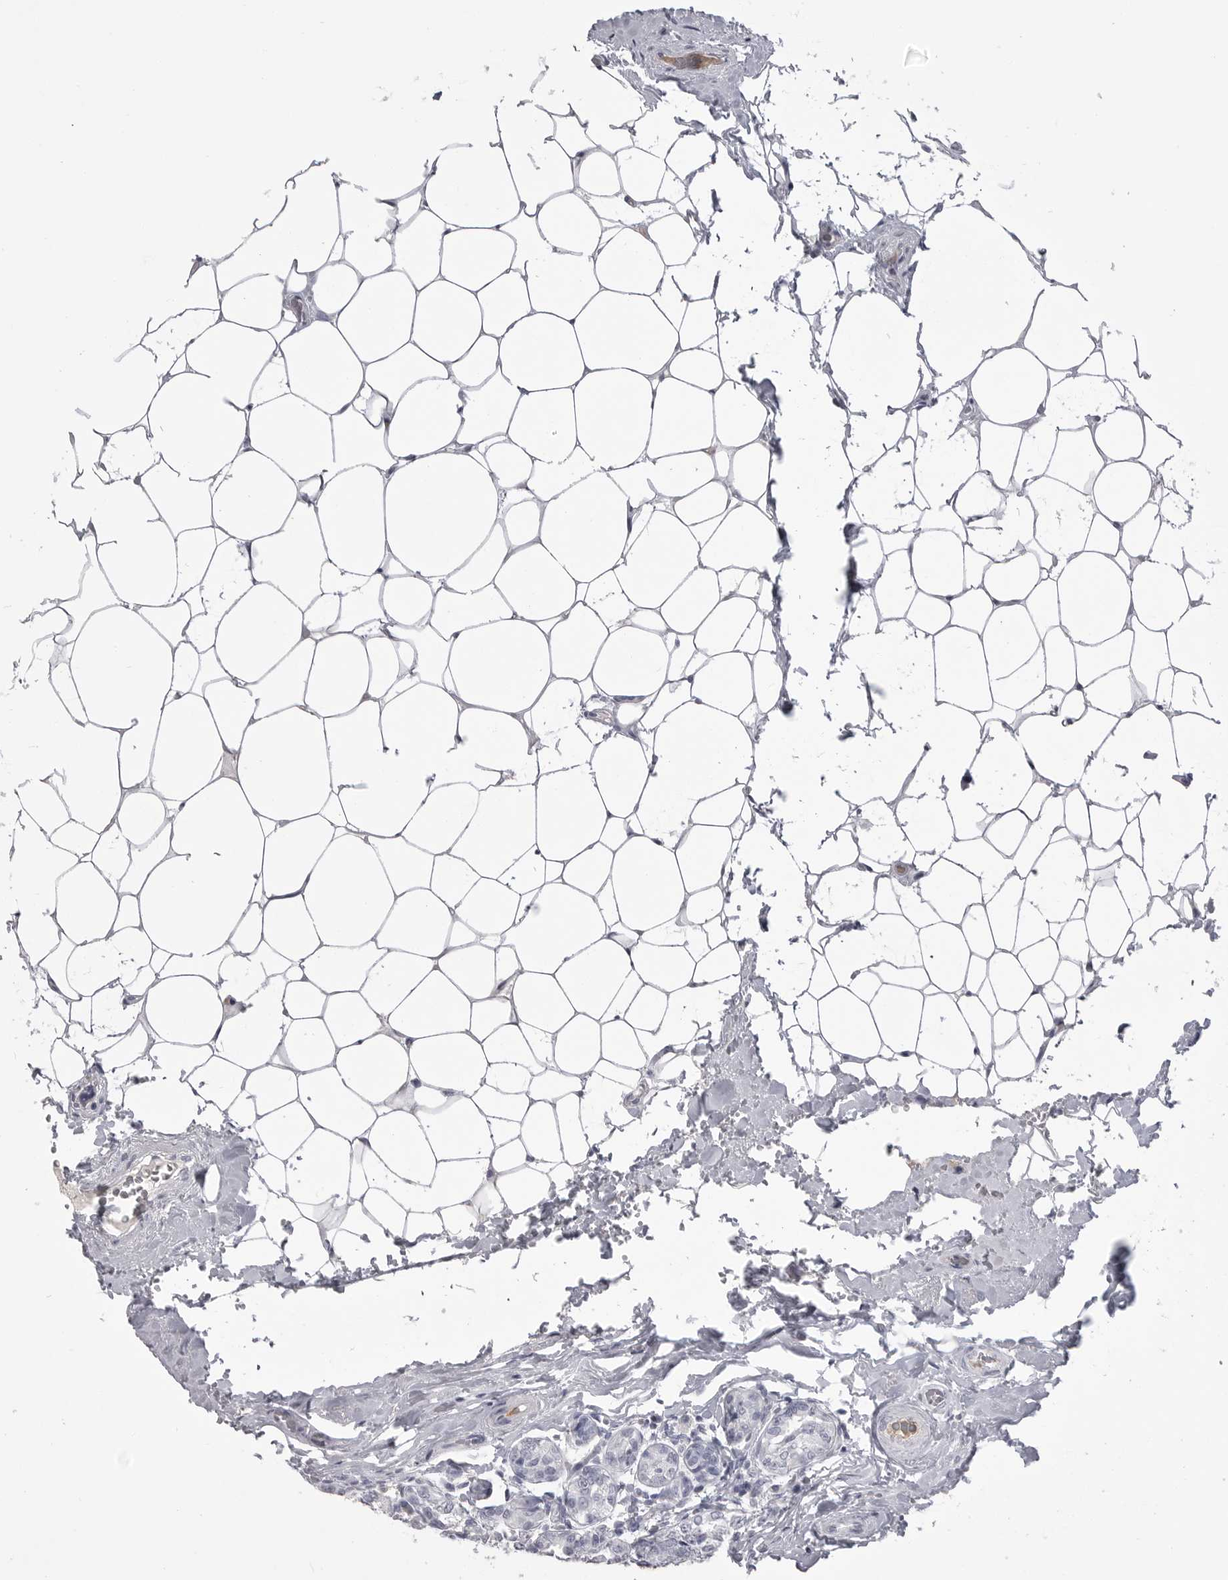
{"staining": {"intensity": "negative", "quantity": "none", "location": "none"}, "tissue": "breast cancer", "cell_type": "Tumor cells", "image_type": "cancer", "snomed": [{"axis": "morphology", "description": "Normal tissue, NOS"}, {"axis": "morphology", "description": "Duct carcinoma"}, {"axis": "topography", "description": "Breast"}], "caption": "There is no significant positivity in tumor cells of breast cancer (infiltrating ductal carcinoma).", "gene": "SERPING1", "patient": {"sex": "female", "age": 43}}